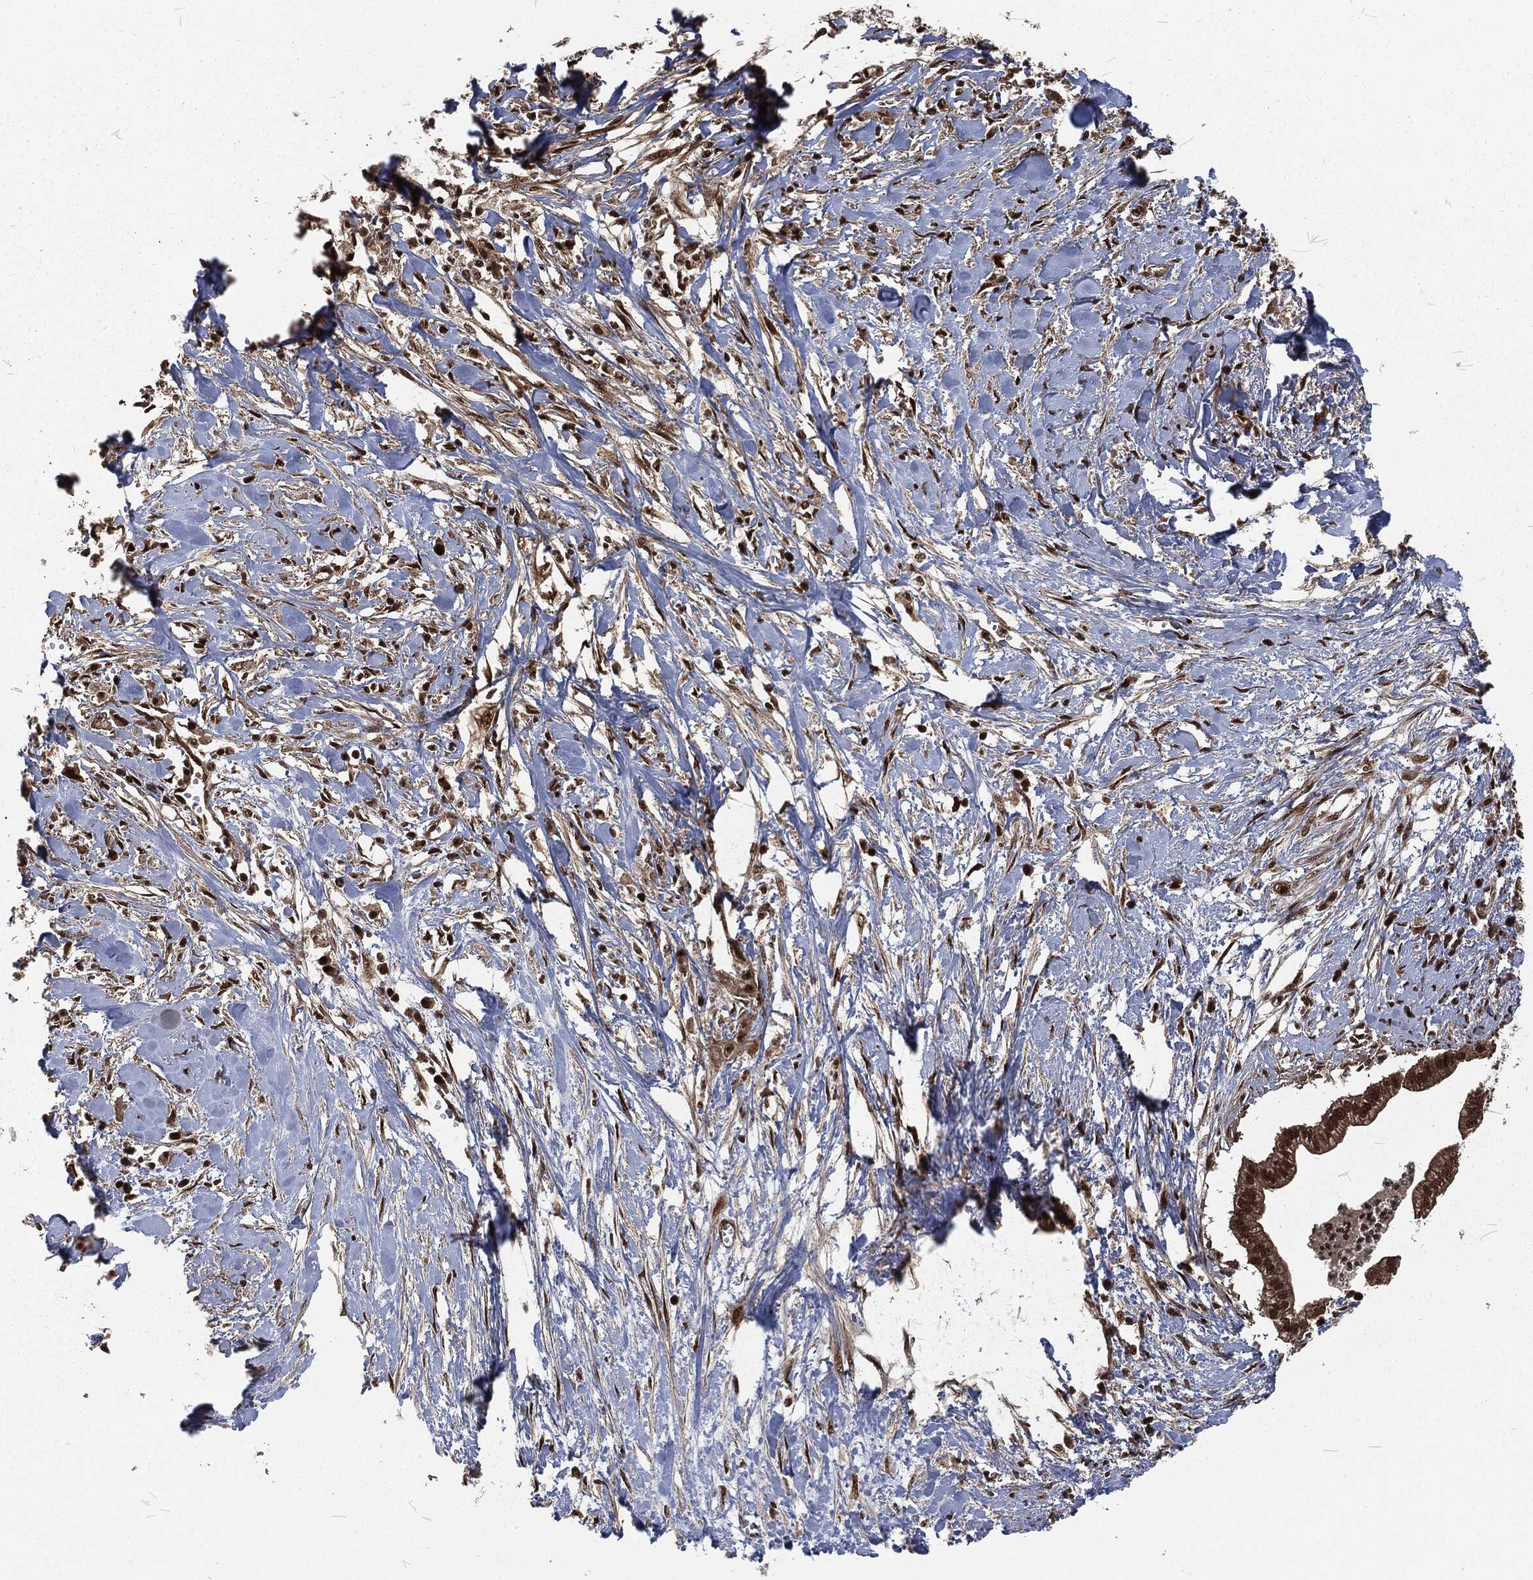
{"staining": {"intensity": "strong", "quantity": ">75%", "location": "cytoplasmic/membranous,nuclear"}, "tissue": "pancreatic cancer", "cell_type": "Tumor cells", "image_type": "cancer", "snomed": [{"axis": "morphology", "description": "Normal tissue, NOS"}, {"axis": "morphology", "description": "Adenocarcinoma, NOS"}, {"axis": "topography", "description": "Pancreas"}], "caption": "A micrograph of pancreatic cancer stained for a protein reveals strong cytoplasmic/membranous and nuclear brown staining in tumor cells. (brown staining indicates protein expression, while blue staining denotes nuclei).", "gene": "NGRN", "patient": {"sex": "female", "age": 58}}